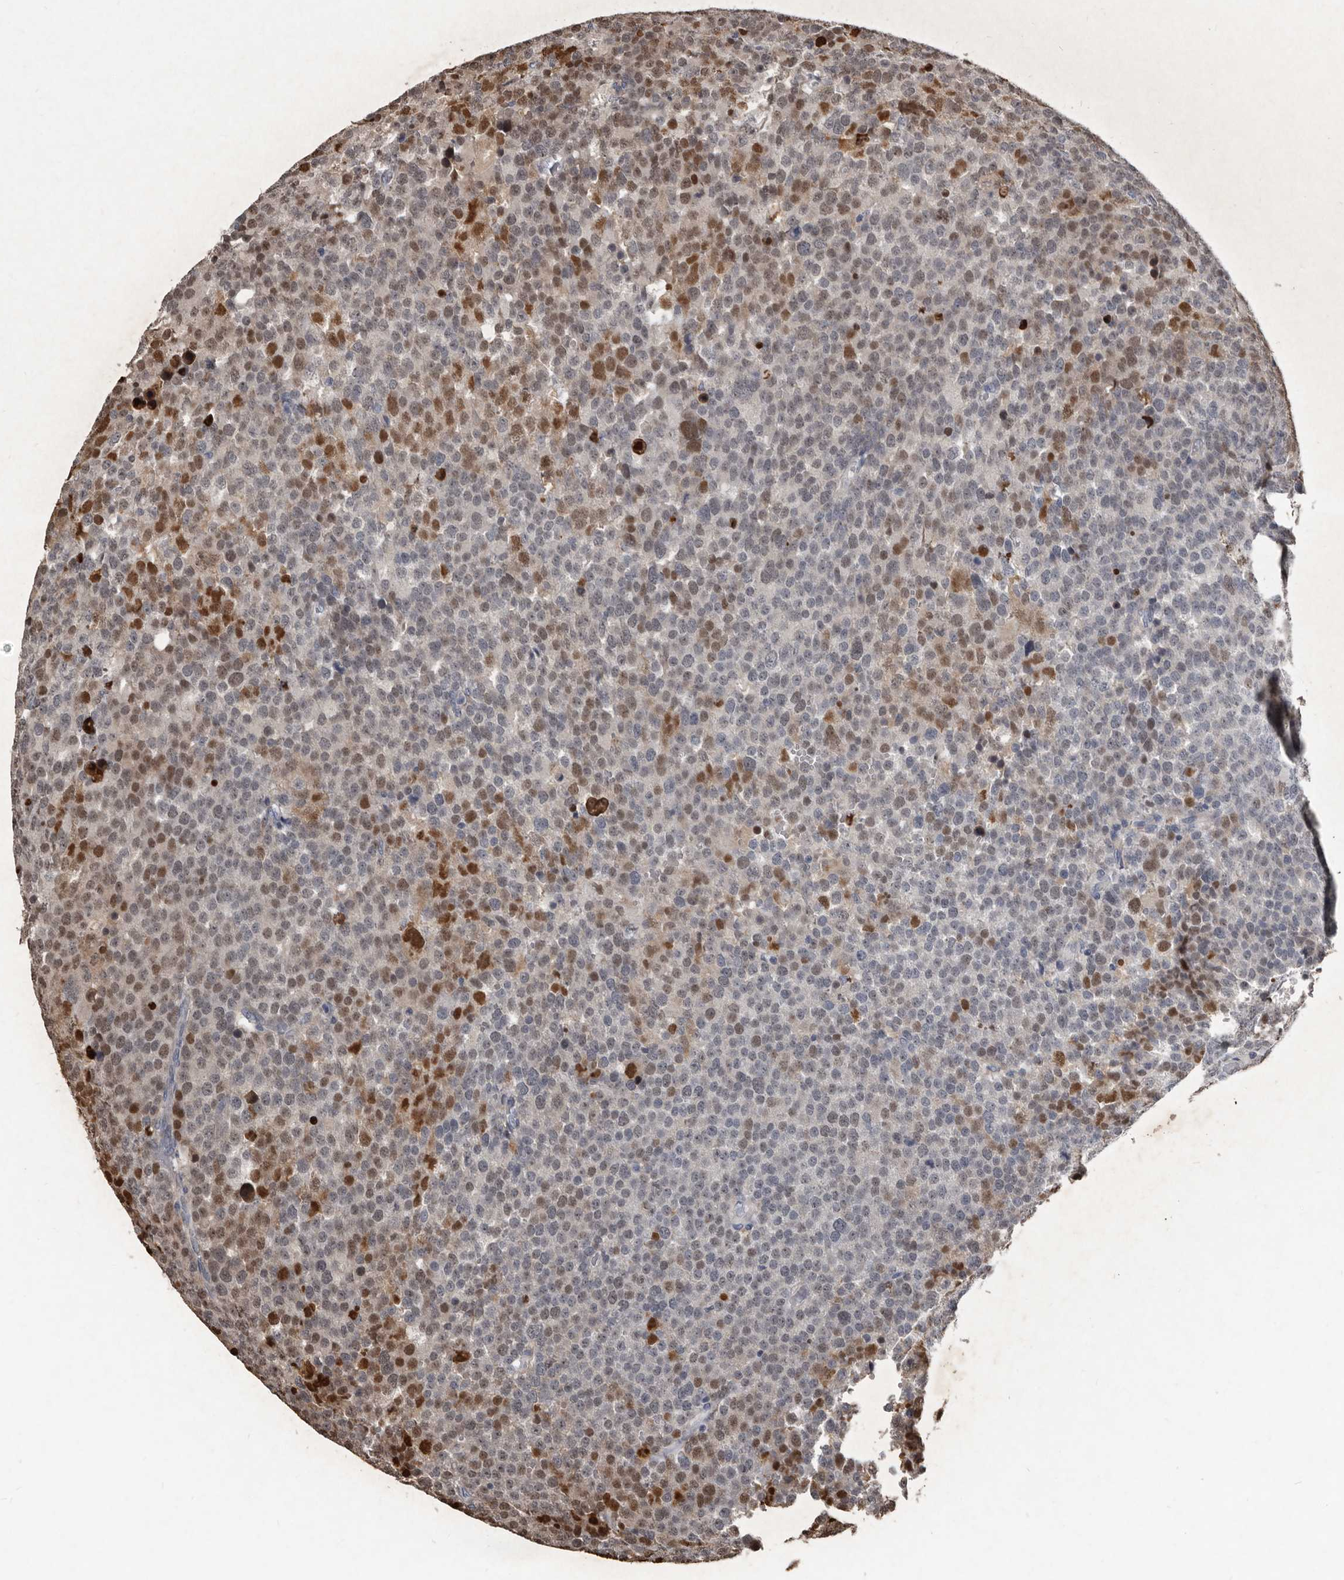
{"staining": {"intensity": "strong", "quantity": "25%-75%", "location": "nuclear"}, "tissue": "testis cancer", "cell_type": "Tumor cells", "image_type": "cancer", "snomed": [{"axis": "morphology", "description": "Seminoma, NOS"}, {"axis": "topography", "description": "Testis"}], "caption": "Seminoma (testis) stained with DAB (3,3'-diaminobenzidine) immunohistochemistry exhibits high levels of strong nuclear expression in about 25%-75% of tumor cells.", "gene": "DHPS", "patient": {"sex": "male", "age": 71}}